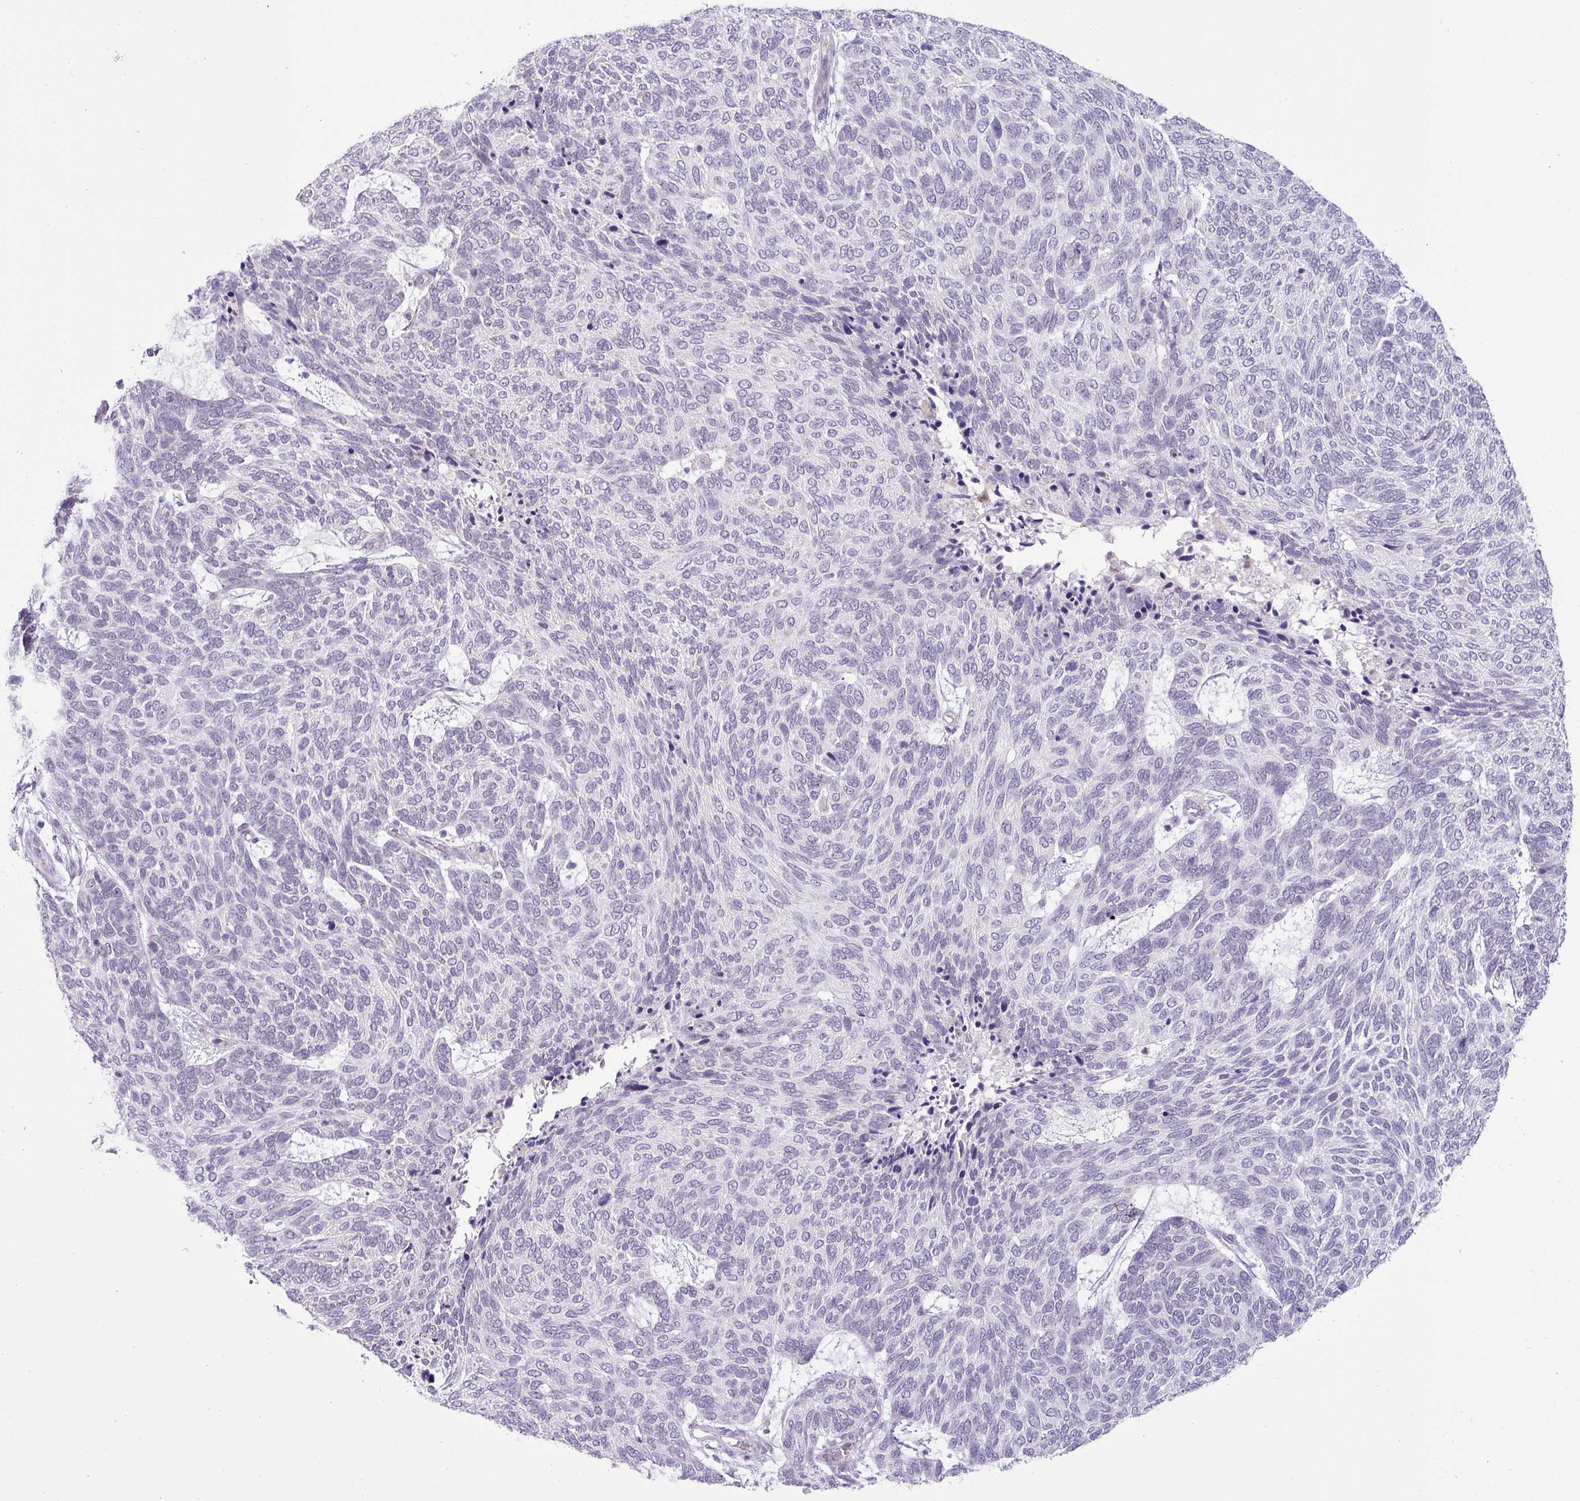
{"staining": {"intensity": "negative", "quantity": "none", "location": "none"}, "tissue": "skin cancer", "cell_type": "Tumor cells", "image_type": "cancer", "snomed": [{"axis": "morphology", "description": "Basal cell carcinoma"}, {"axis": "topography", "description": "Skin"}], "caption": "This image is of skin basal cell carcinoma stained with IHC to label a protein in brown with the nuclei are counter-stained blue. There is no positivity in tumor cells.", "gene": "HBEGF", "patient": {"sex": "female", "age": 65}}